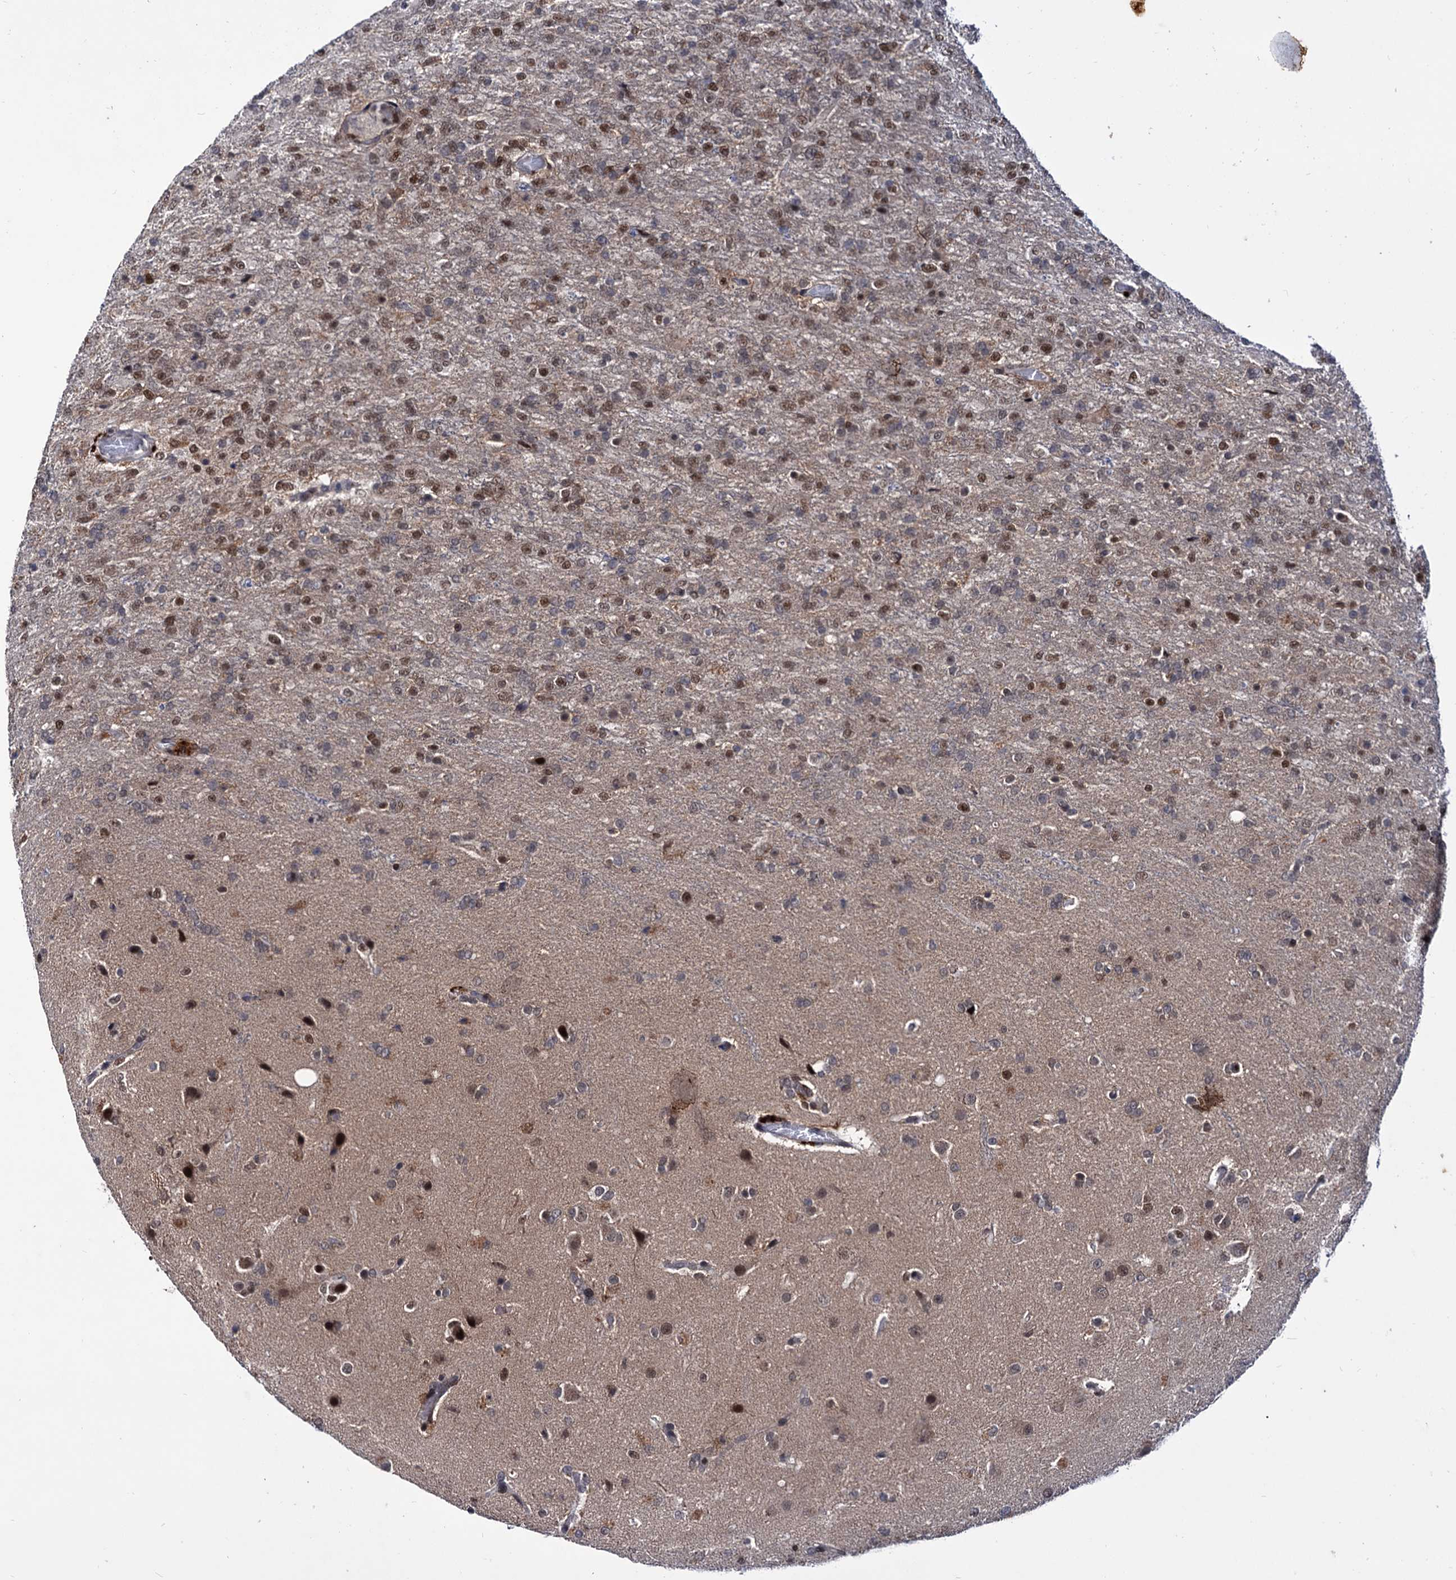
{"staining": {"intensity": "moderate", "quantity": "25%-75%", "location": "nuclear"}, "tissue": "glioma", "cell_type": "Tumor cells", "image_type": "cancer", "snomed": [{"axis": "morphology", "description": "Glioma, malignant, High grade"}, {"axis": "topography", "description": "Brain"}], "caption": "Immunohistochemical staining of human glioma exhibits medium levels of moderate nuclear positivity in approximately 25%-75% of tumor cells.", "gene": "RNASEH2B", "patient": {"sex": "female", "age": 74}}